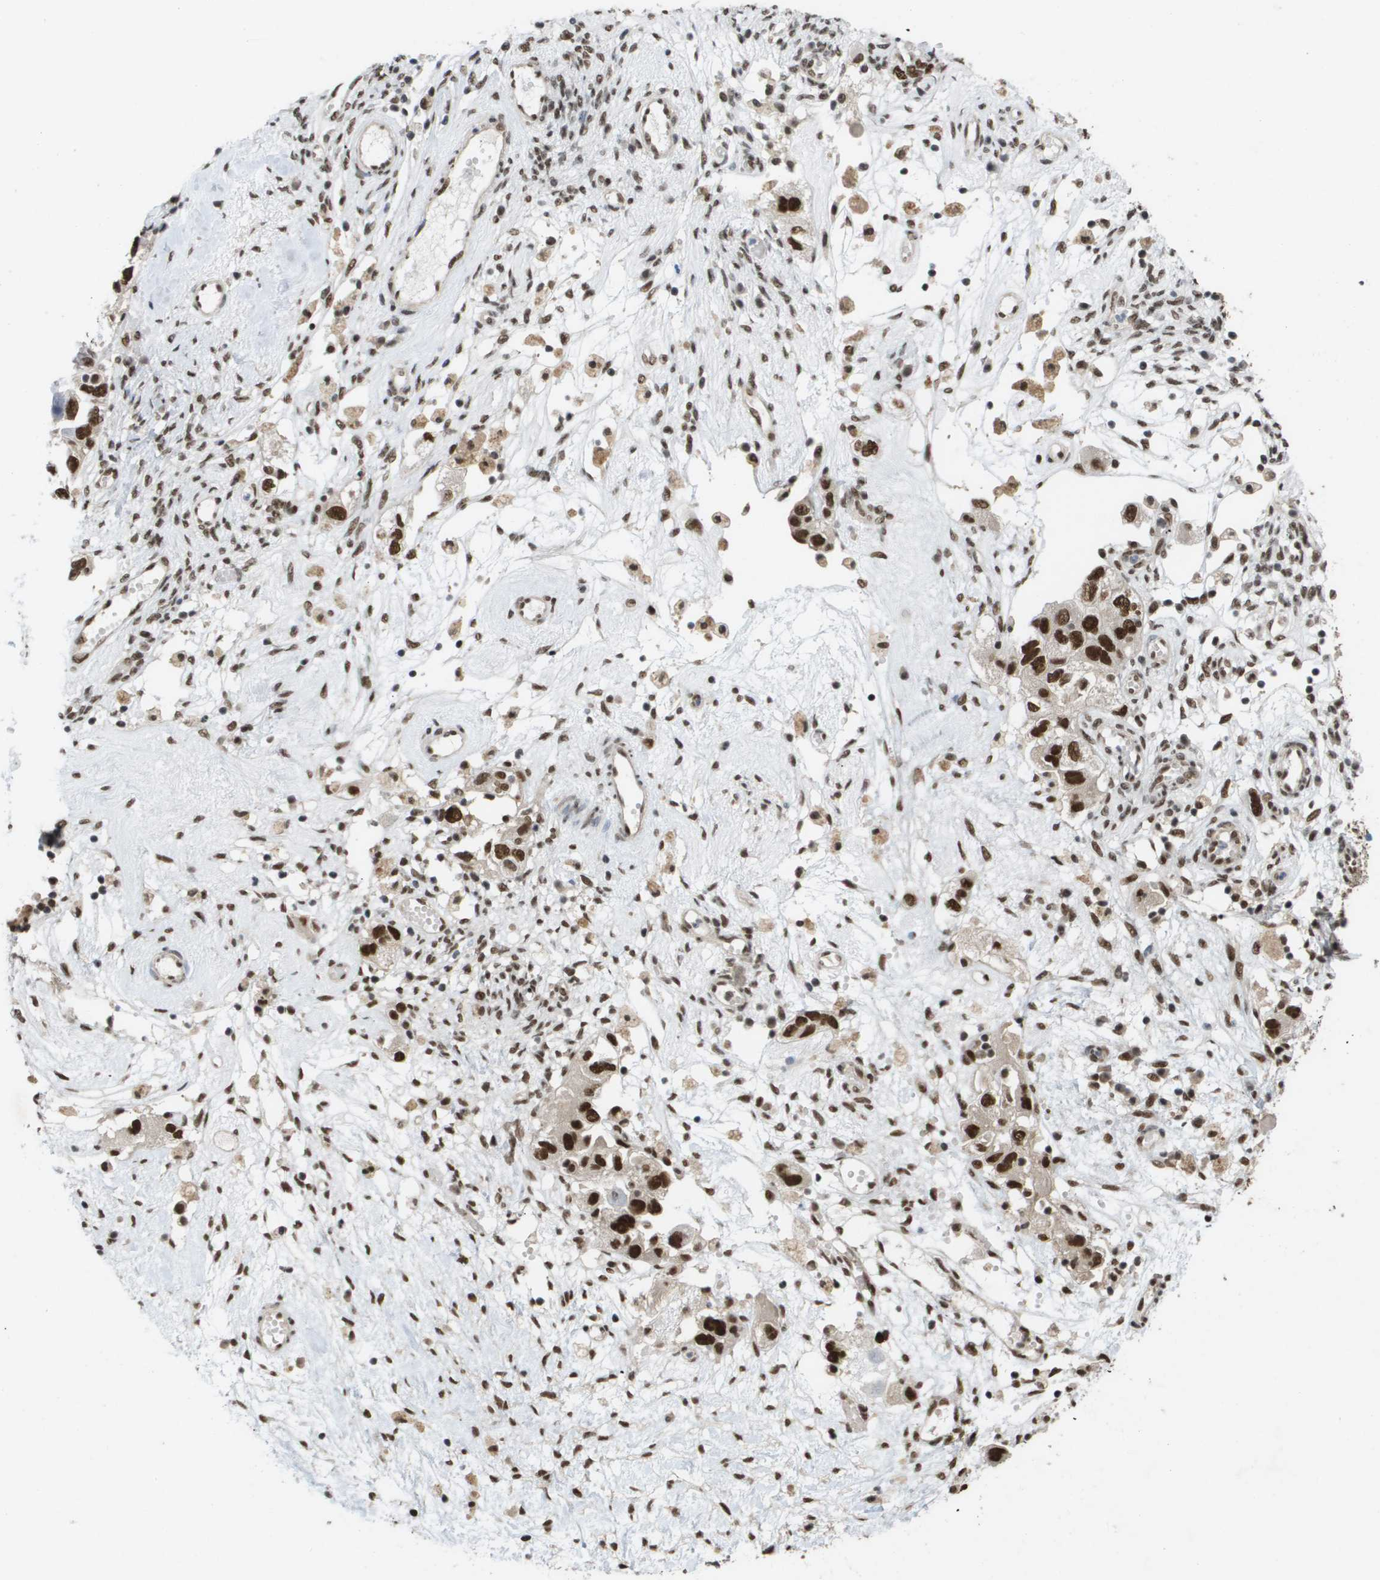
{"staining": {"intensity": "strong", "quantity": ">75%", "location": "nuclear"}, "tissue": "ovarian cancer", "cell_type": "Tumor cells", "image_type": "cancer", "snomed": [{"axis": "morphology", "description": "Carcinoma, NOS"}, {"axis": "morphology", "description": "Cystadenocarcinoma, serous, NOS"}, {"axis": "topography", "description": "Ovary"}], "caption": "Immunohistochemical staining of human serous cystadenocarcinoma (ovarian) demonstrates high levels of strong nuclear protein positivity in approximately >75% of tumor cells. The protein is stained brown, and the nuclei are stained in blue (DAB (3,3'-diaminobenzidine) IHC with brightfield microscopy, high magnification).", "gene": "CDT1", "patient": {"sex": "female", "age": 69}}